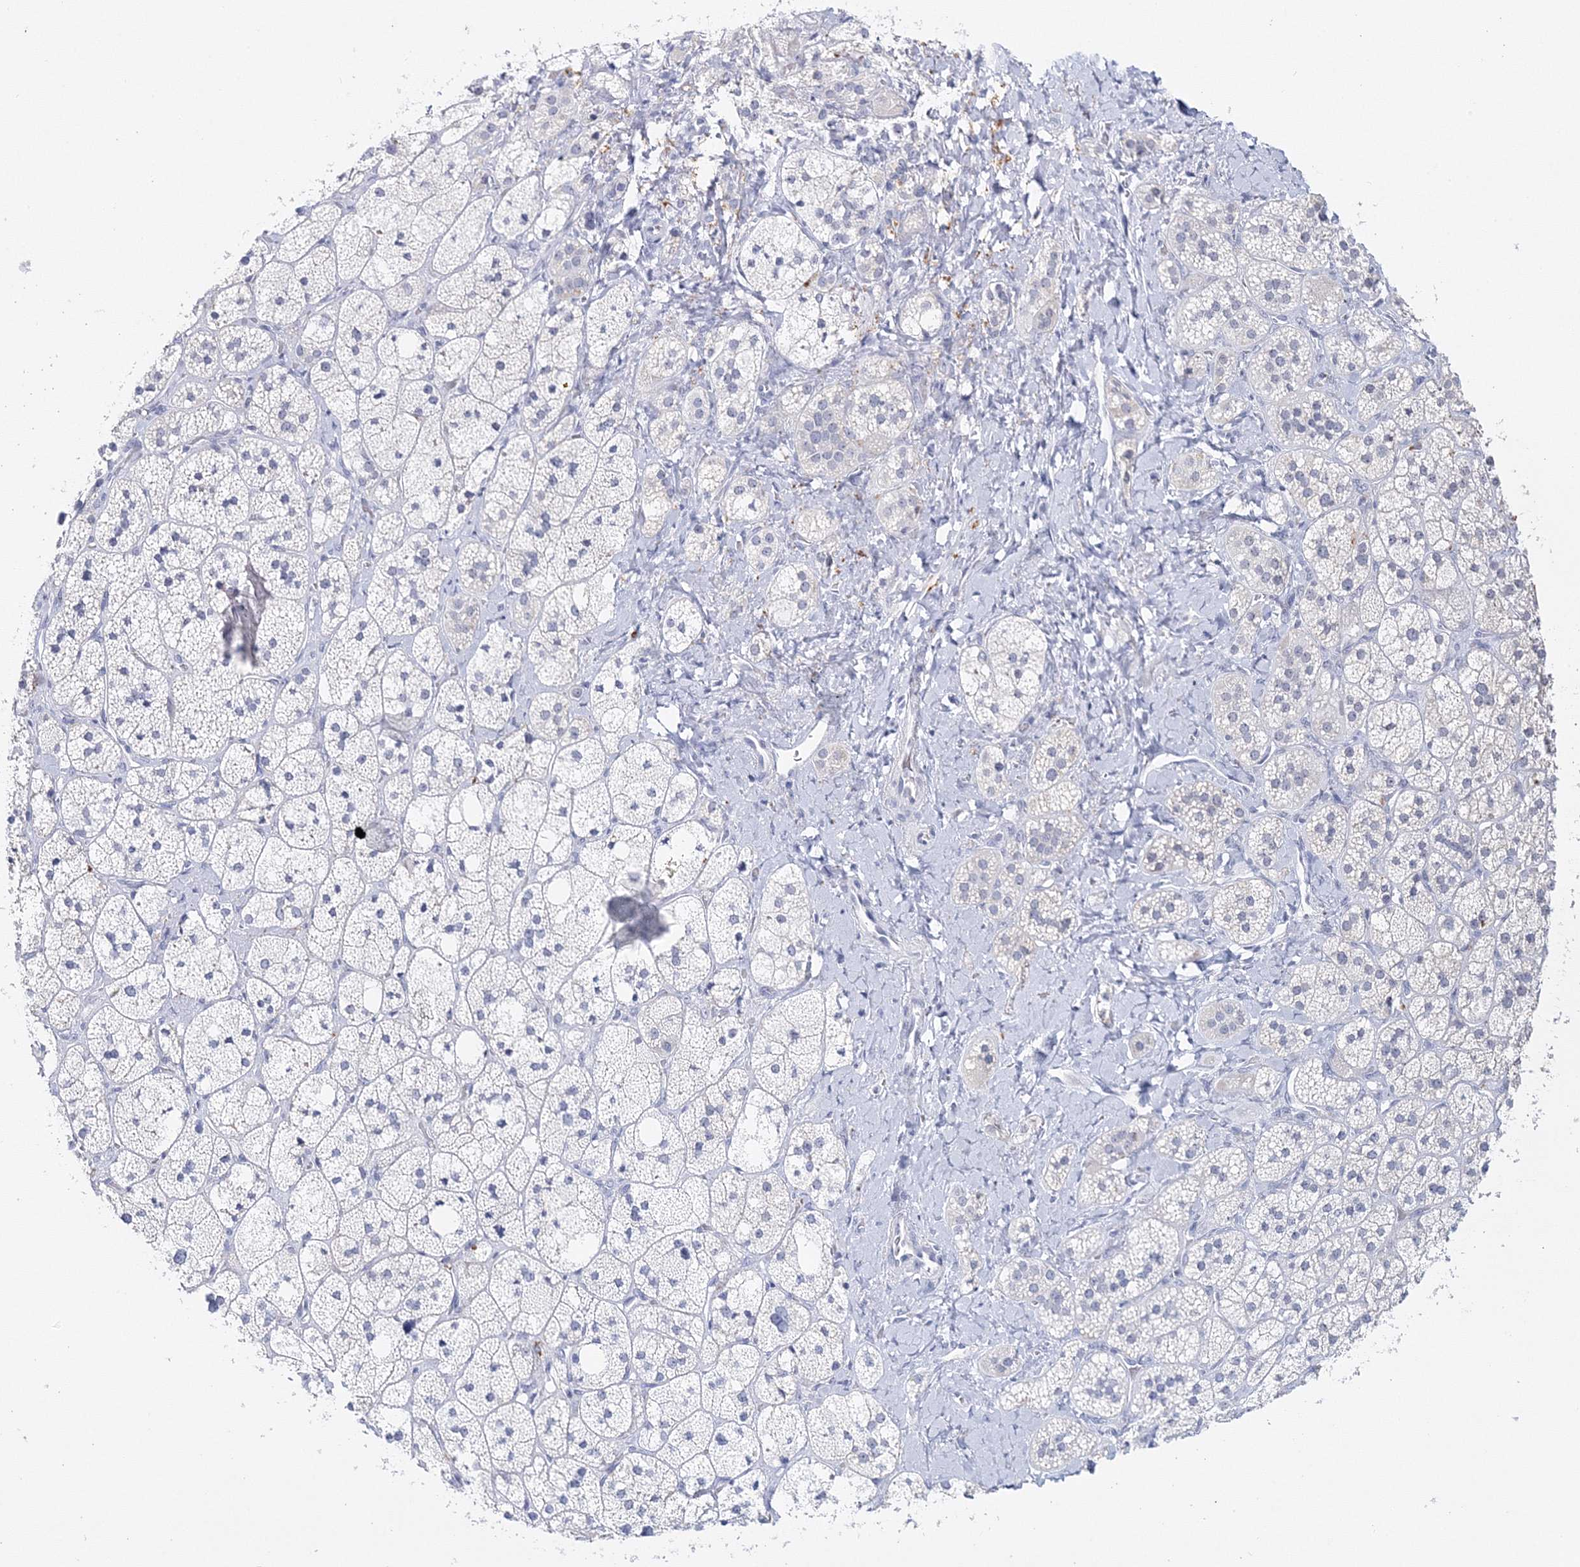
{"staining": {"intensity": "negative", "quantity": "none", "location": "none"}, "tissue": "adrenal gland", "cell_type": "Glandular cells", "image_type": "normal", "snomed": [{"axis": "morphology", "description": "Normal tissue, NOS"}, {"axis": "topography", "description": "Adrenal gland"}], "caption": "Adrenal gland stained for a protein using immunohistochemistry displays no positivity glandular cells.", "gene": "MYOZ2", "patient": {"sex": "male", "age": 61}}